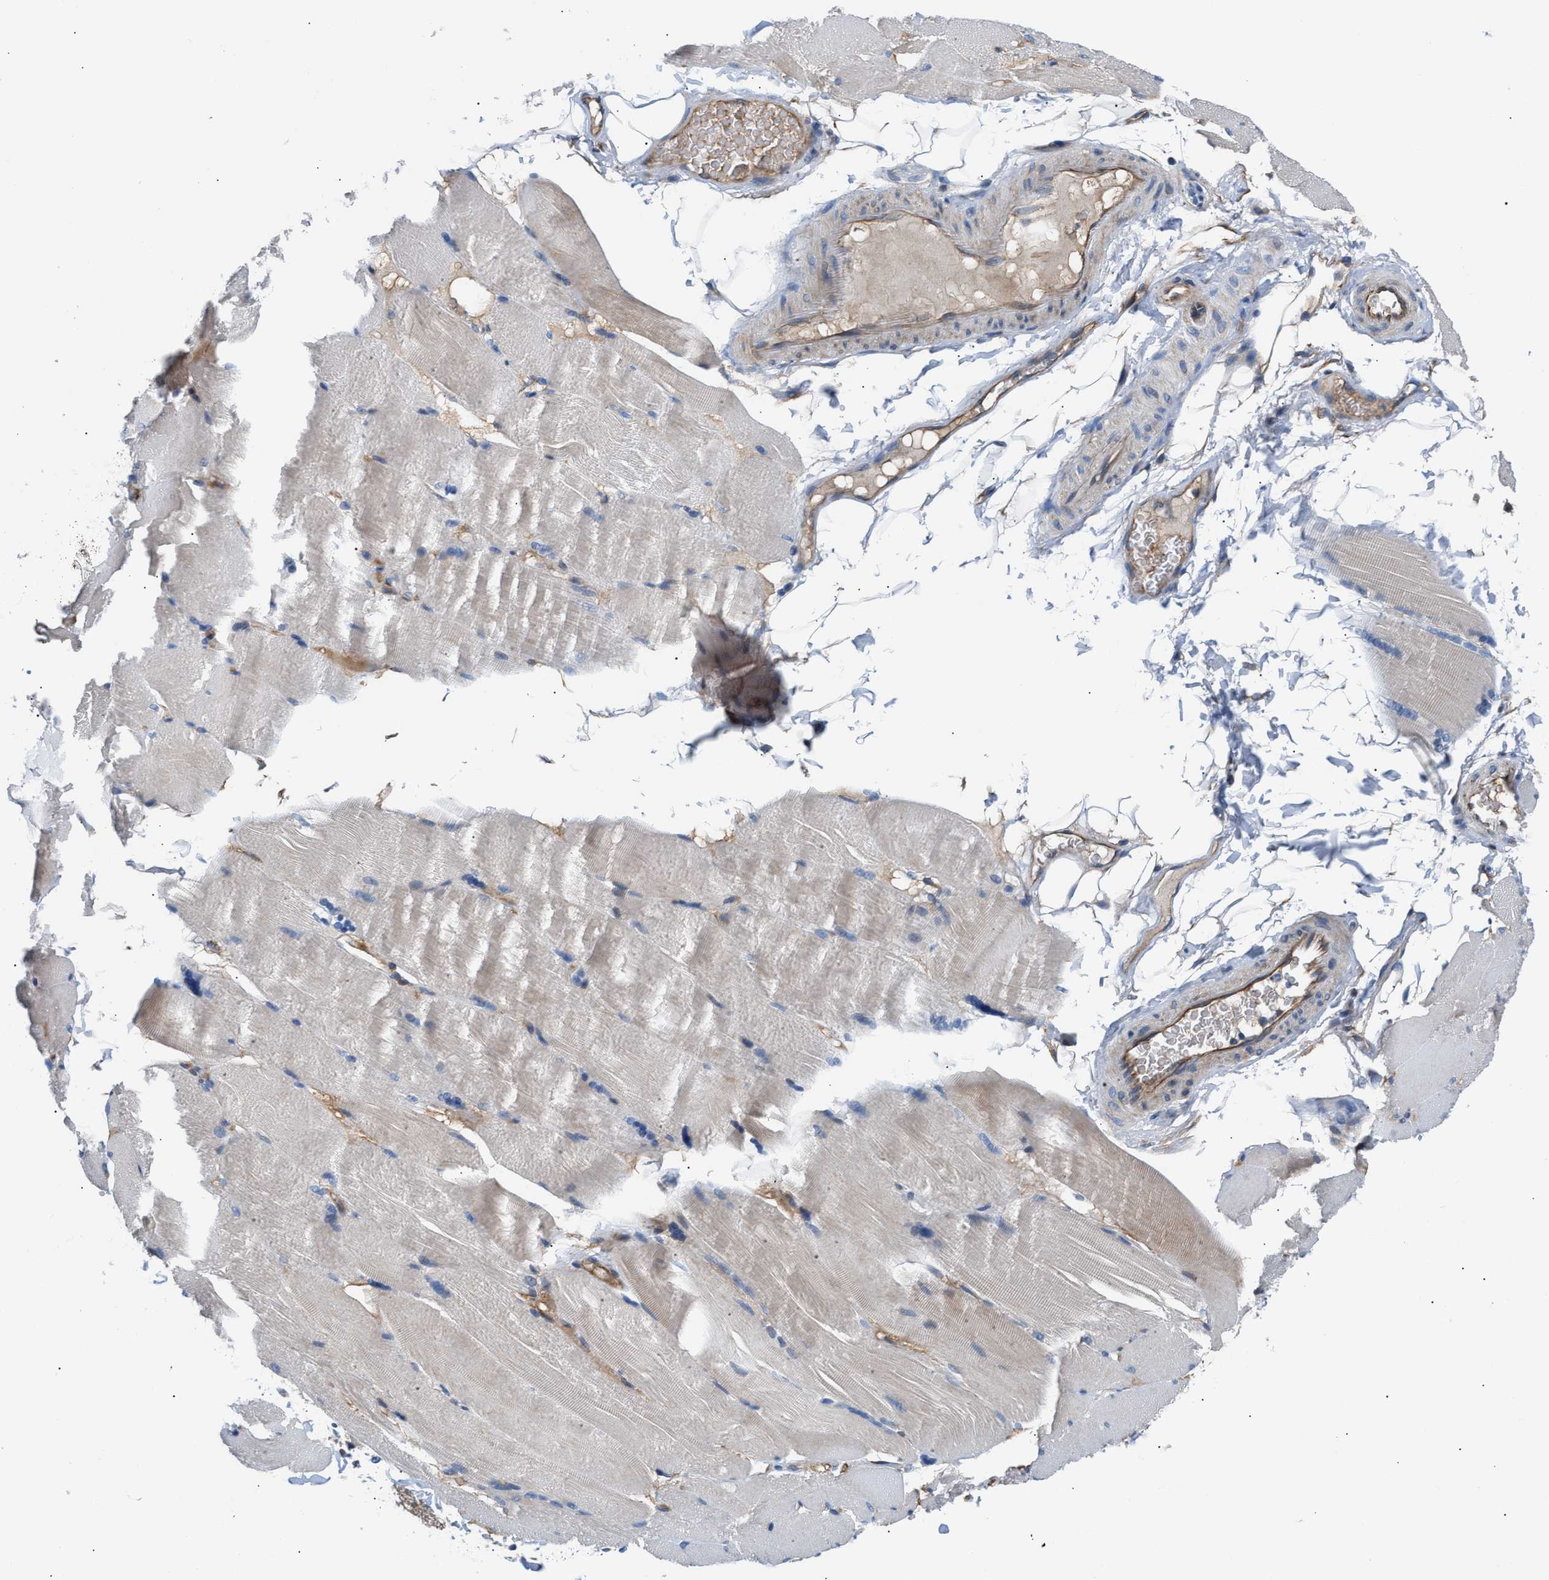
{"staining": {"intensity": "weak", "quantity": "25%-75%", "location": "cytoplasmic/membranous"}, "tissue": "skeletal muscle", "cell_type": "Myocytes", "image_type": "normal", "snomed": [{"axis": "morphology", "description": "Normal tissue, NOS"}, {"axis": "topography", "description": "Skin"}, {"axis": "topography", "description": "Skeletal muscle"}], "caption": "Normal skeletal muscle displays weak cytoplasmic/membranous positivity in approximately 25%-75% of myocytes.", "gene": "TFPI", "patient": {"sex": "male", "age": 83}}